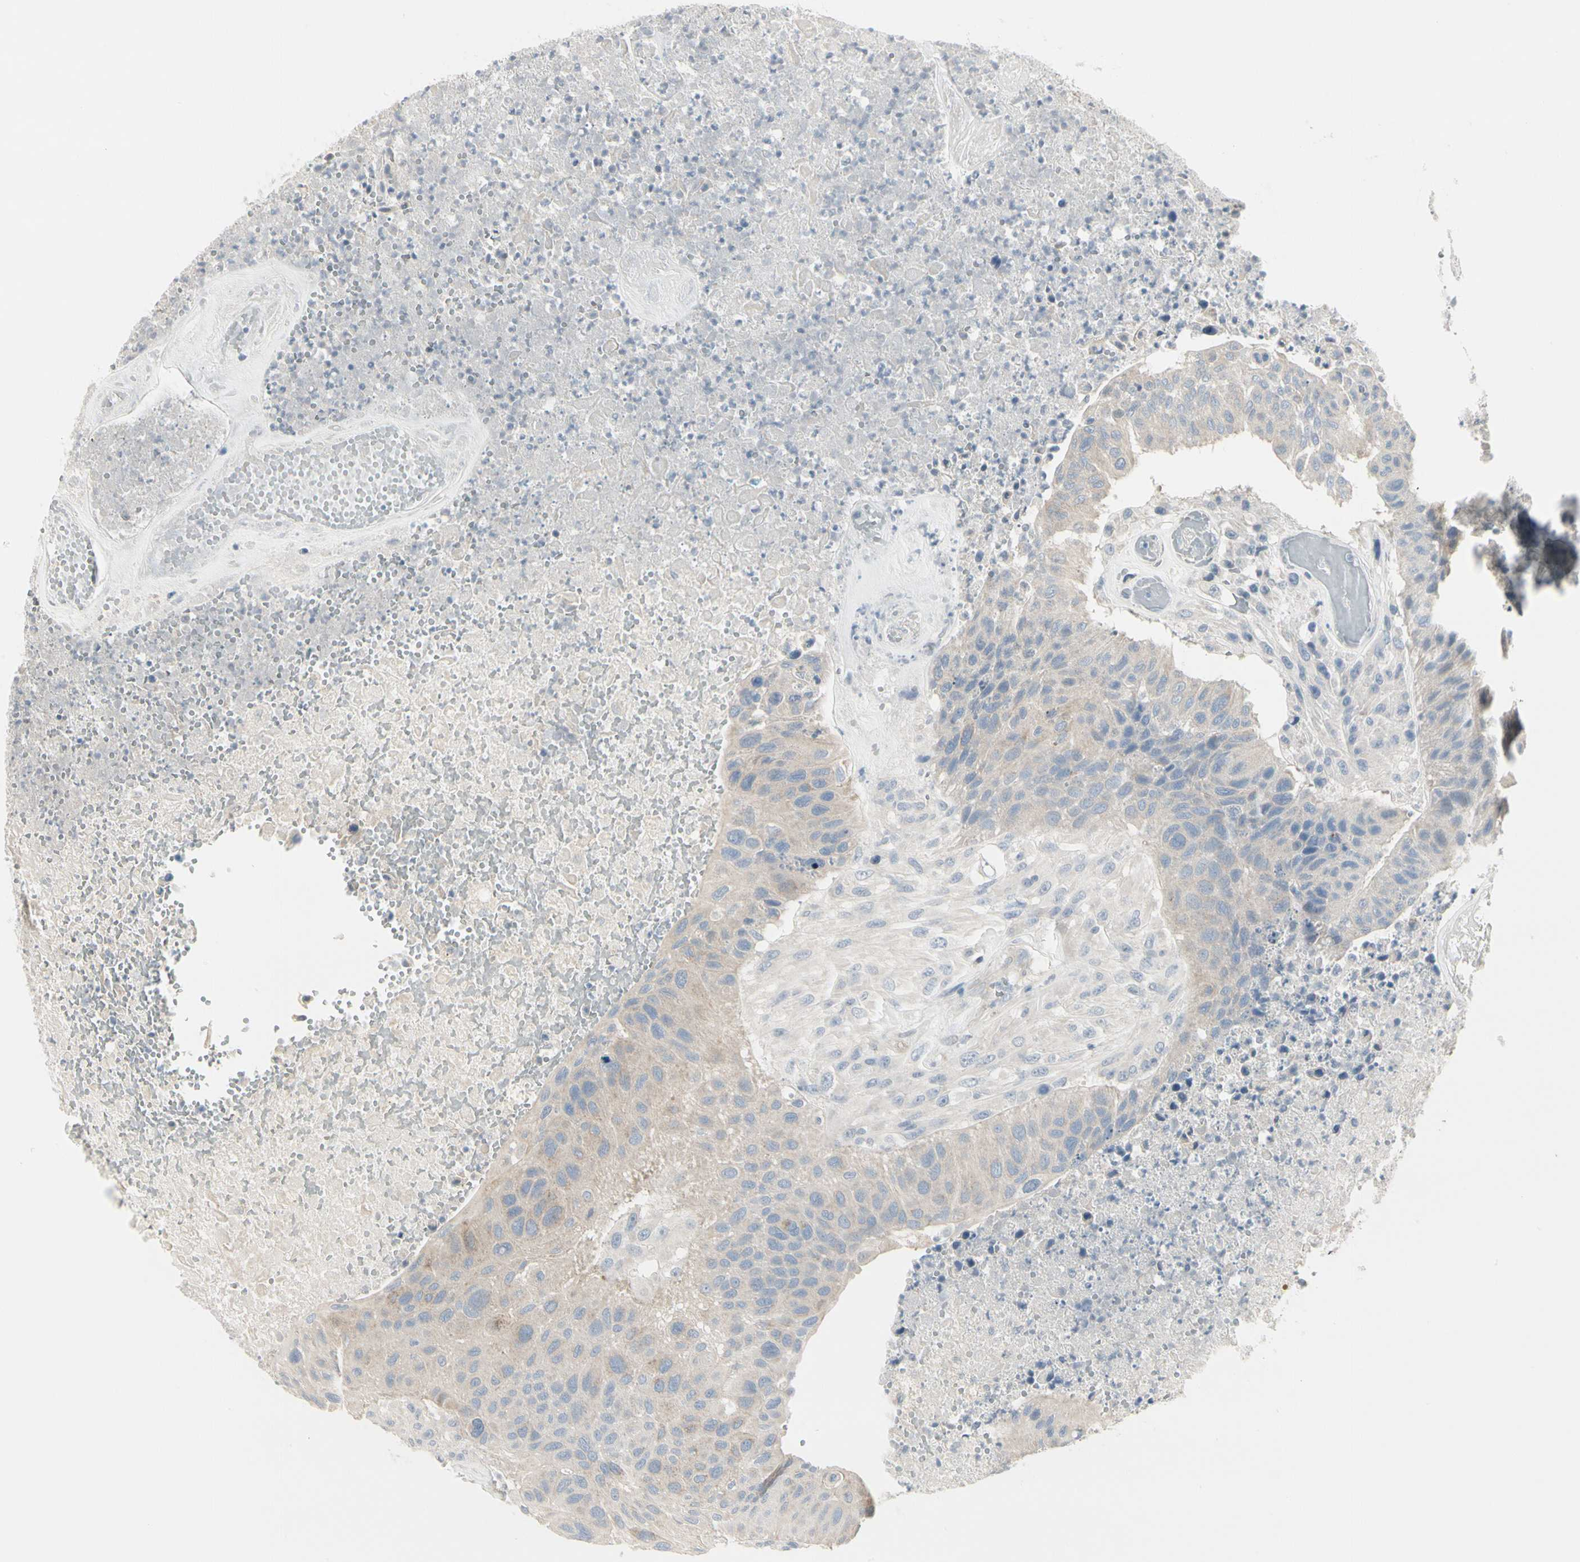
{"staining": {"intensity": "negative", "quantity": "none", "location": "none"}, "tissue": "urothelial cancer", "cell_type": "Tumor cells", "image_type": "cancer", "snomed": [{"axis": "morphology", "description": "Urothelial carcinoma, High grade"}, {"axis": "topography", "description": "Urinary bladder"}], "caption": "Tumor cells are negative for brown protein staining in urothelial carcinoma (high-grade).", "gene": "DMPK", "patient": {"sex": "male", "age": 66}}